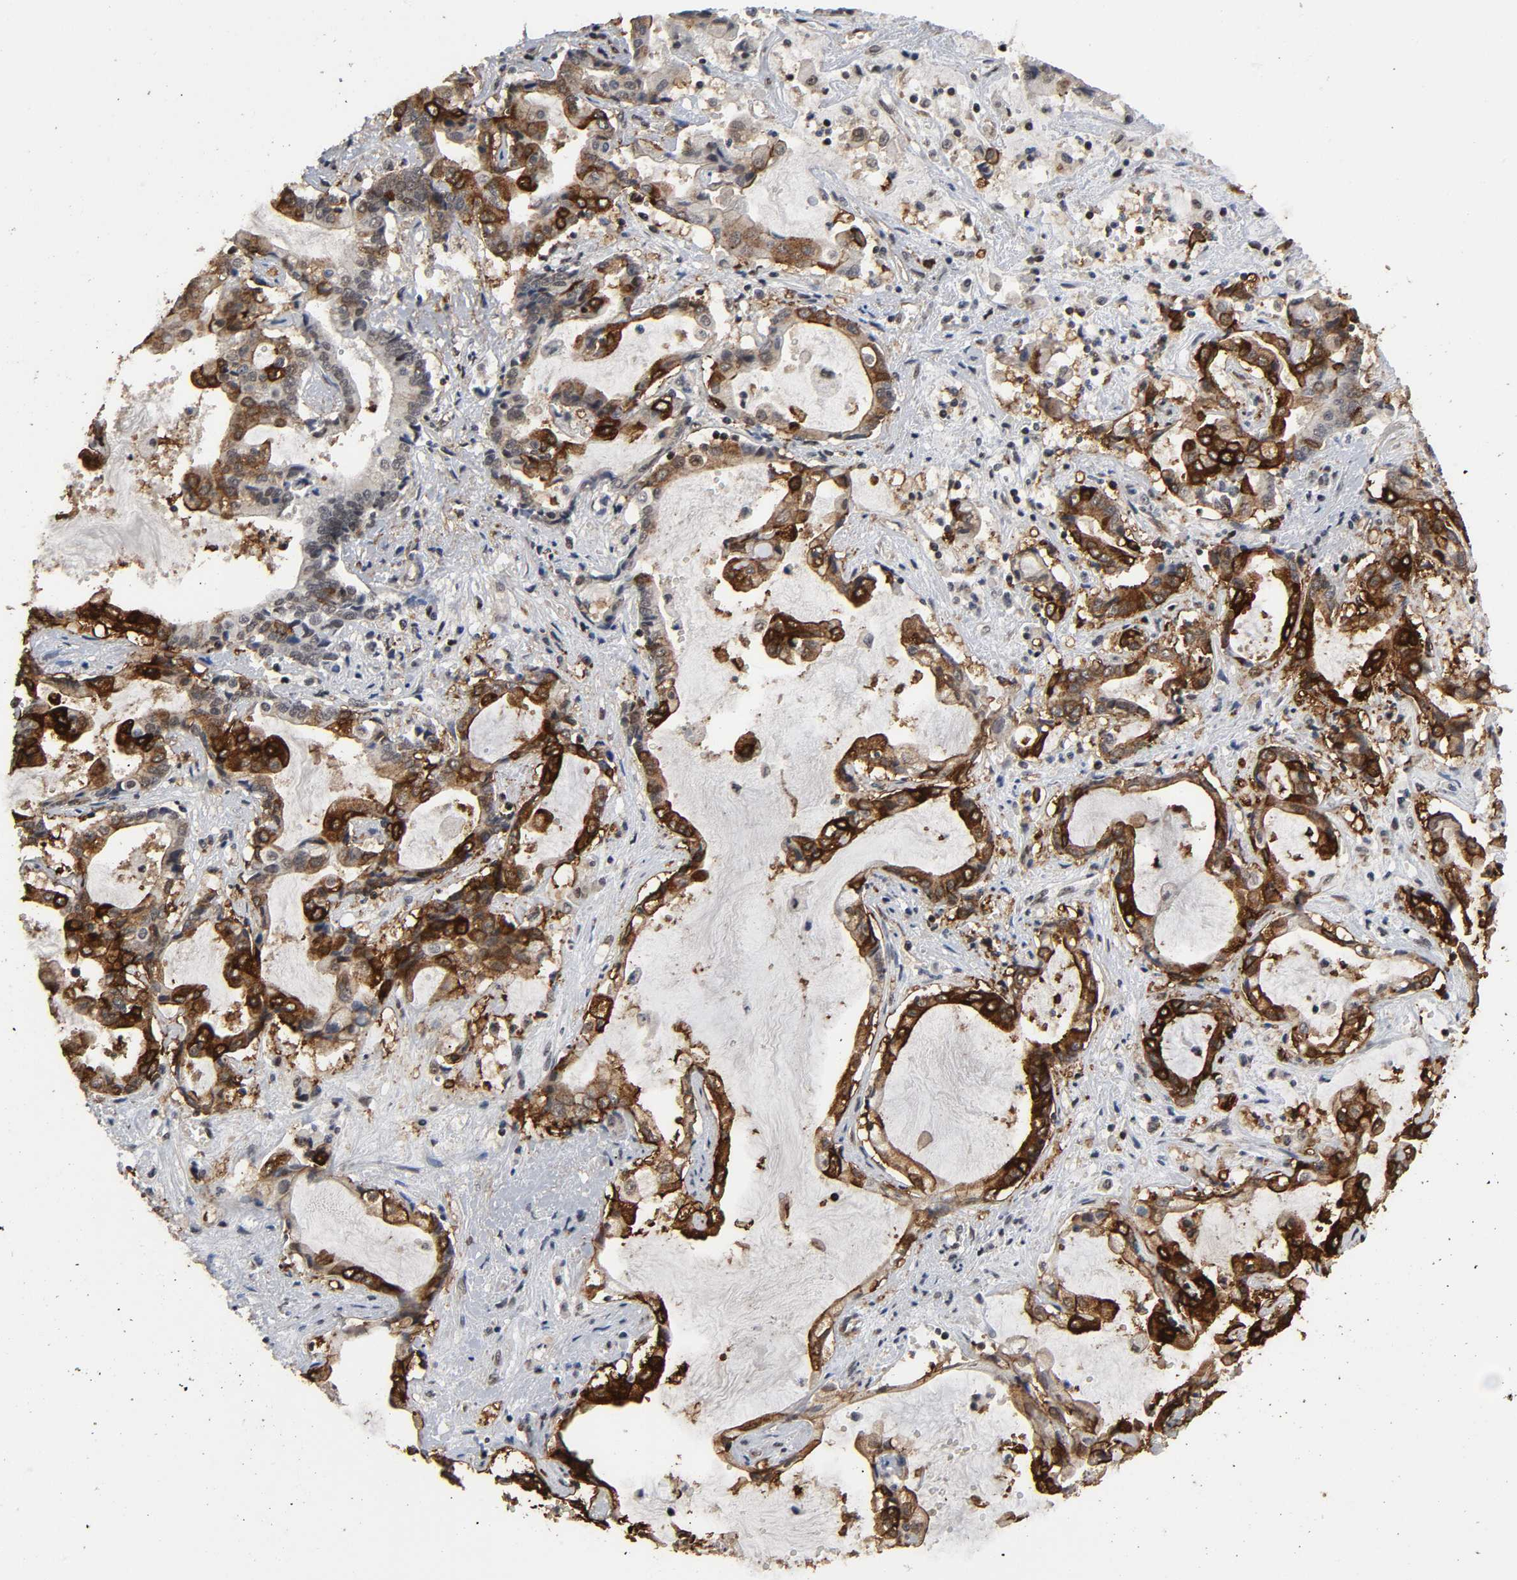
{"staining": {"intensity": "strong", "quantity": "25%-75%", "location": "cytoplasmic/membranous,nuclear"}, "tissue": "liver cancer", "cell_type": "Tumor cells", "image_type": "cancer", "snomed": [{"axis": "morphology", "description": "Cholangiocarcinoma"}, {"axis": "topography", "description": "Liver"}], "caption": "Liver cancer (cholangiocarcinoma) stained with a brown dye shows strong cytoplasmic/membranous and nuclear positive expression in approximately 25%-75% of tumor cells.", "gene": "AHNAK2", "patient": {"sex": "male", "age": 57}}